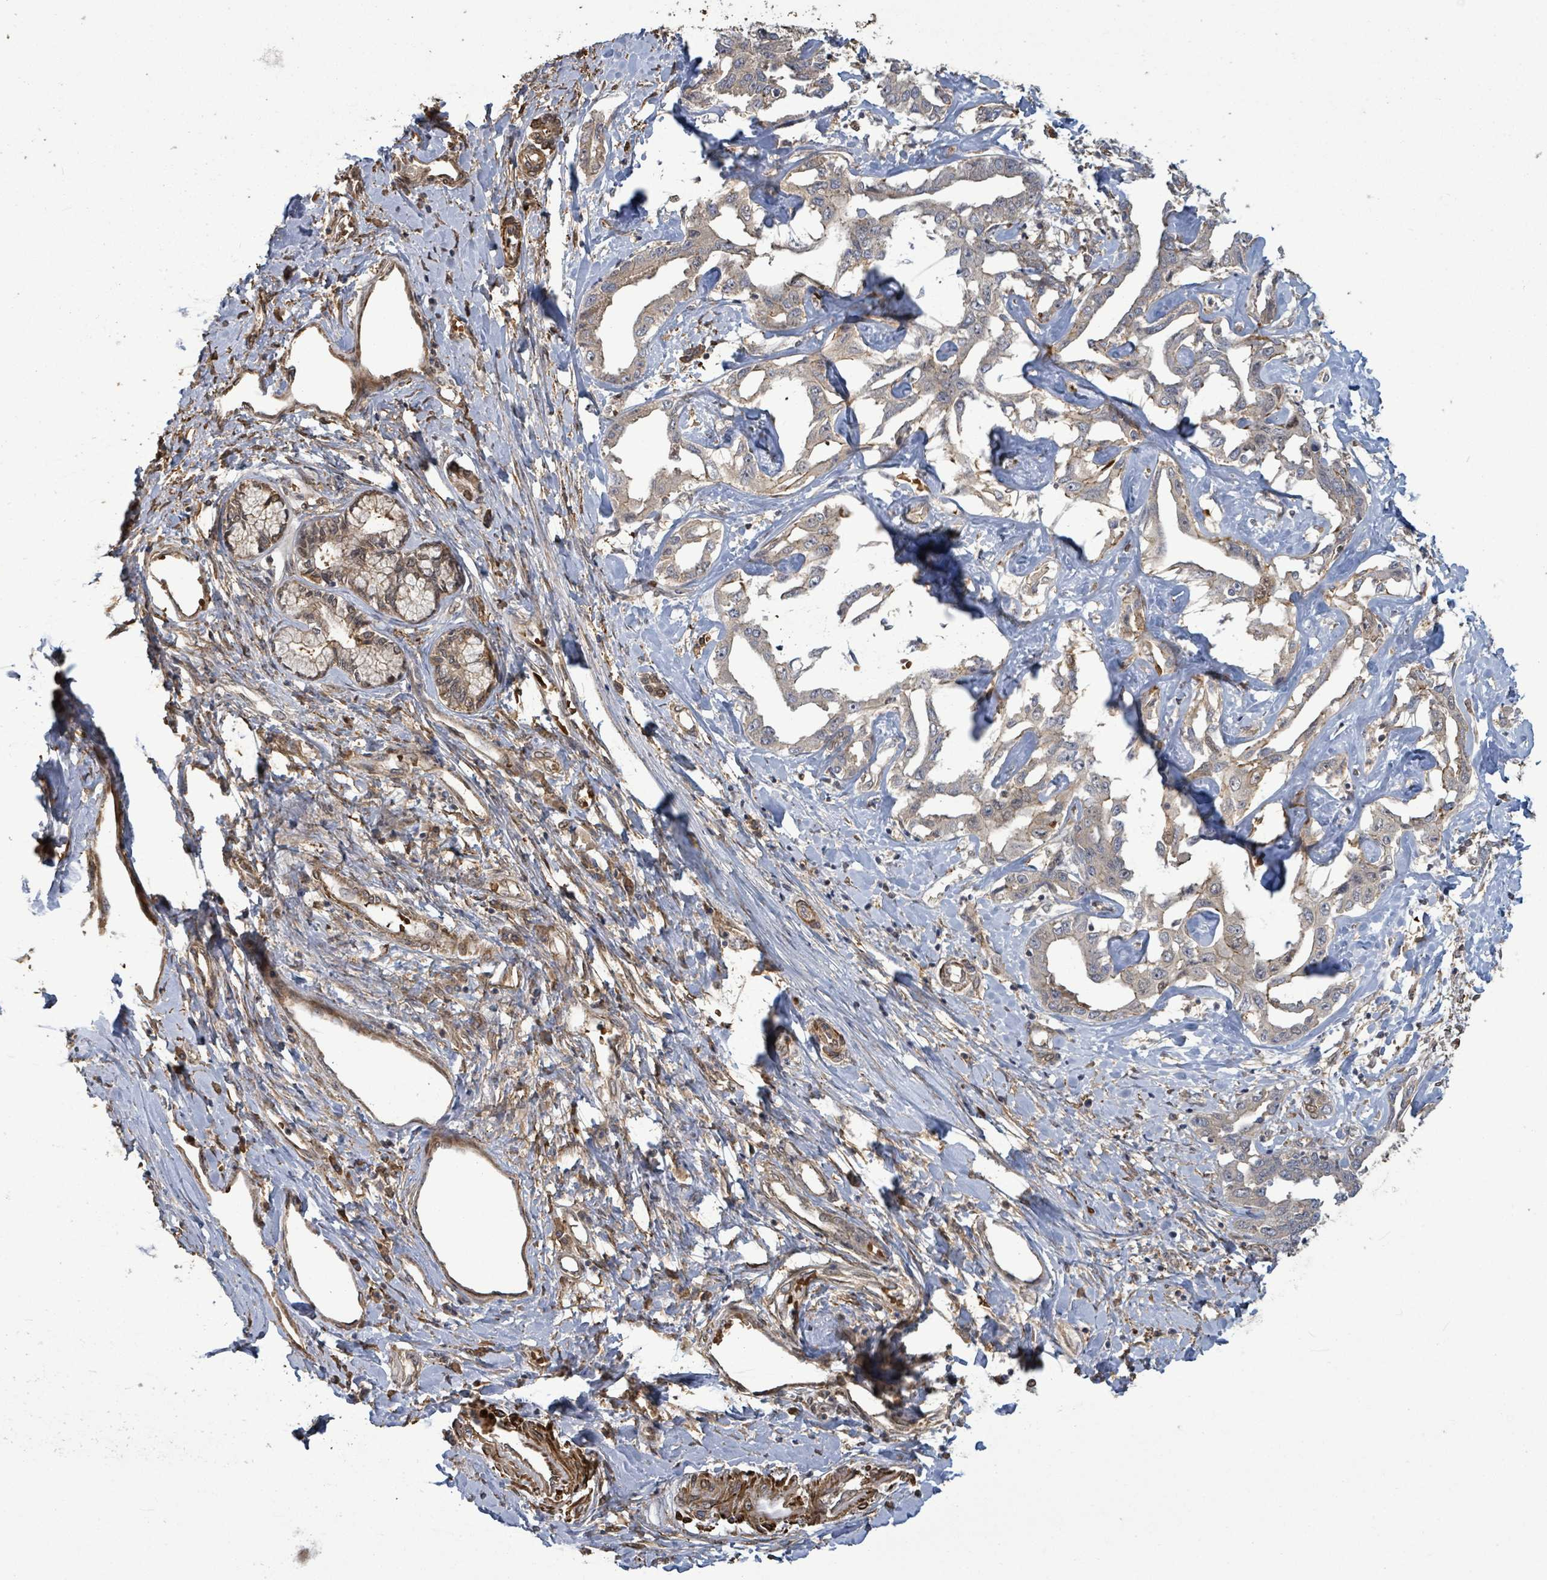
{"staining": {"intensity": "weak", "quantity": "<25%", "location": "cytoplasmic/membranous"}, "tissue": "liver cancer", "cell_type": "Tumor cells", "image_type": "cancer", "snomed": [{"axis": "morphology", "description": "Cholangiocarcinoma"}, {"axis": "topography", "description": "Liver"}], "caption": "Liver cancer (cholangiocarcinoma) was stained to show a protein in brown. There is no significant staining in tumor cells.", "gene": "MAP3K6", "patient": {"sex": "male", "age": 59}}